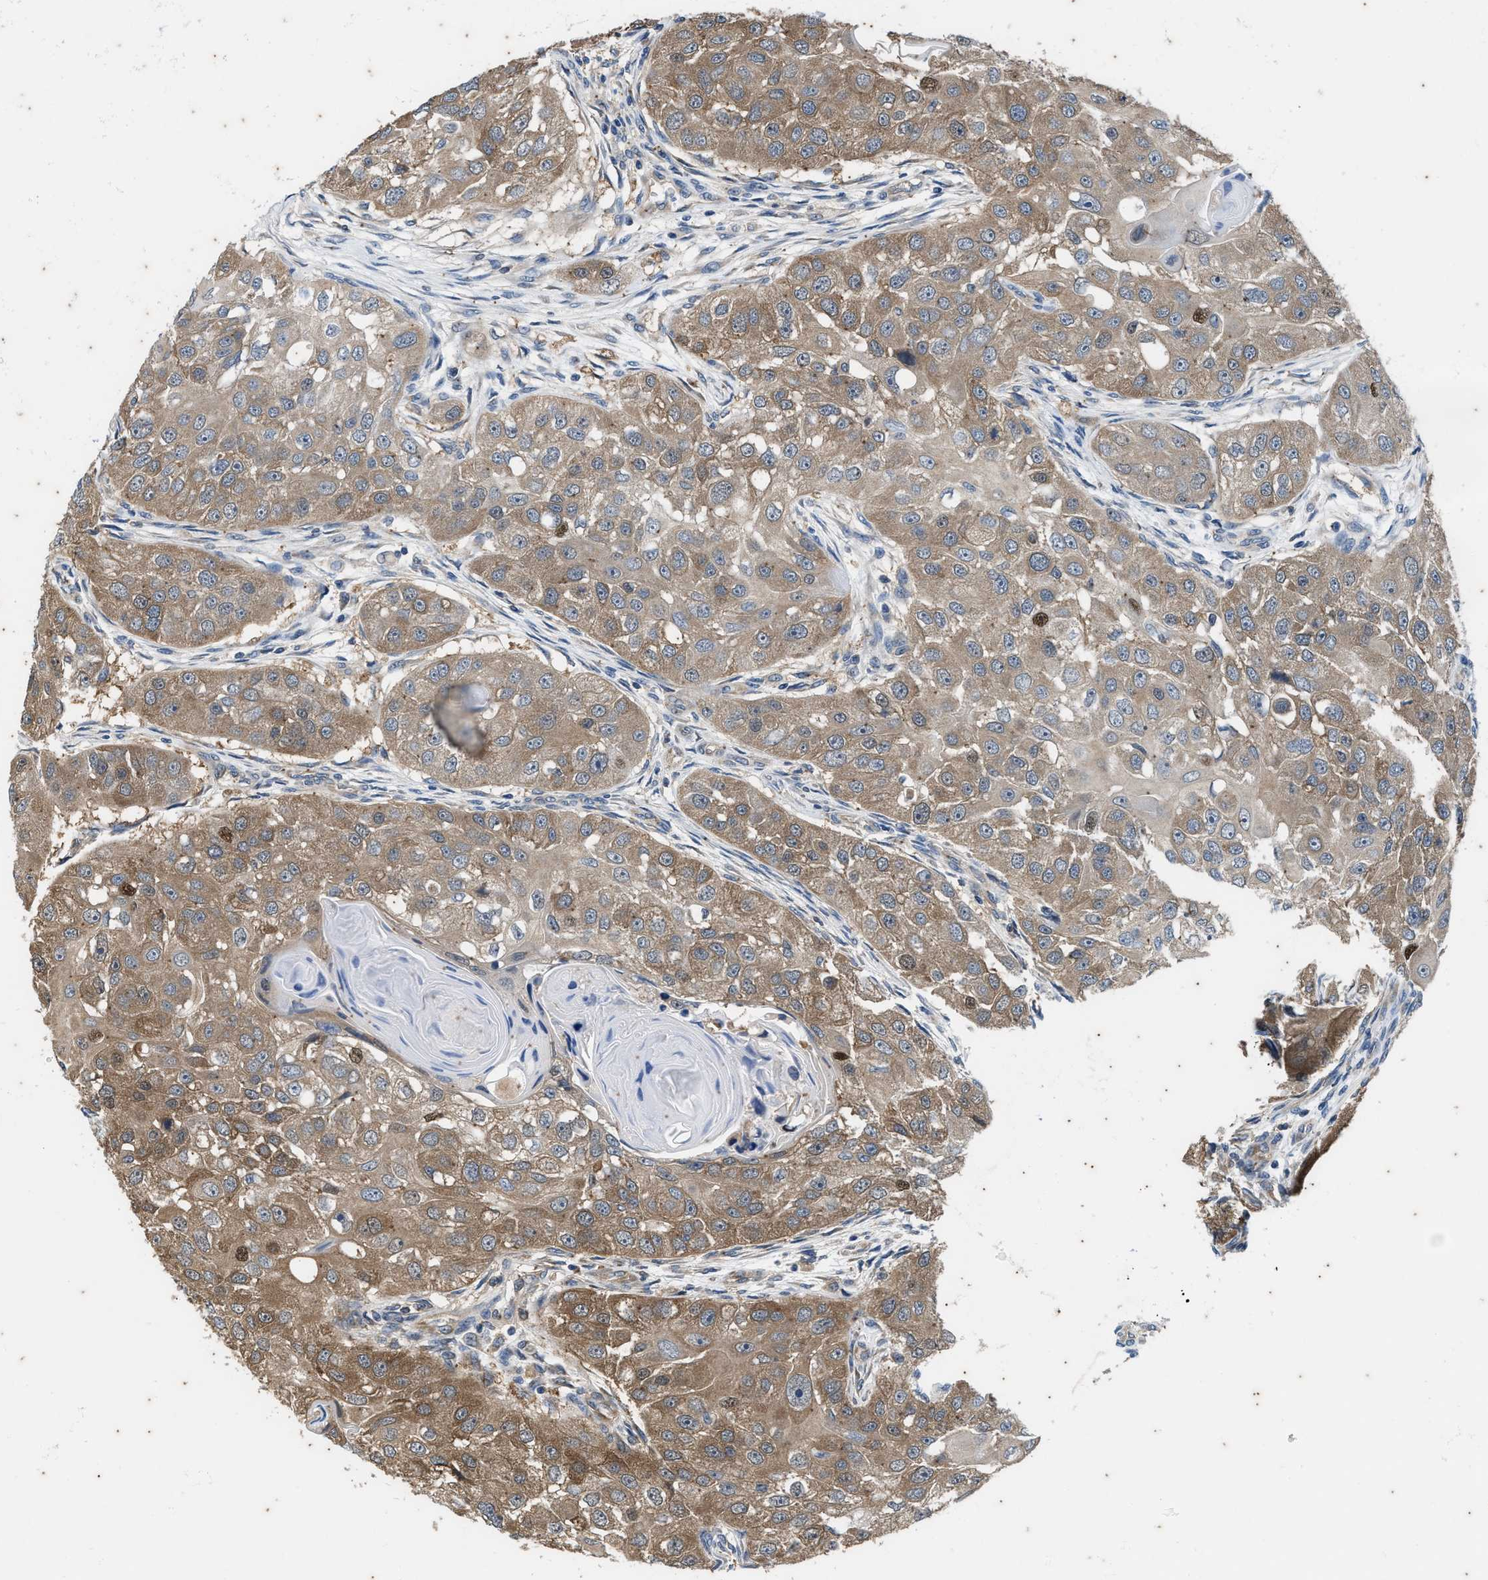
{"staining": {"intensity": "moderate", "quantity": ">75%", "location": "cytoplasmic/membranous"}, "tissue": "head and neck cancer", "cell_type": "Tumor cells", "image_type": "cancer", "snomed": [{"axis": "morphology", "description": "Normal tissue, NOS"}, {"axis": "morphology", "description": "Squamous cell carcinoma, NOS"}, {"axis": "topography", "description": "Skeletal muscle"}, {"axis": "topography", "description": "Head-Neck"}], "caption": "Tumor cells display medium levels of moderate cytoplasmic/membranous staining in about >75% of cells in squamous cell carcinoma (head and neck). Immunohistochemistry (ihc) stains the protein in brown and the nuclei are stained blue.", "gene": "COX19", "patient": {"sex": "male", "age": 51}}